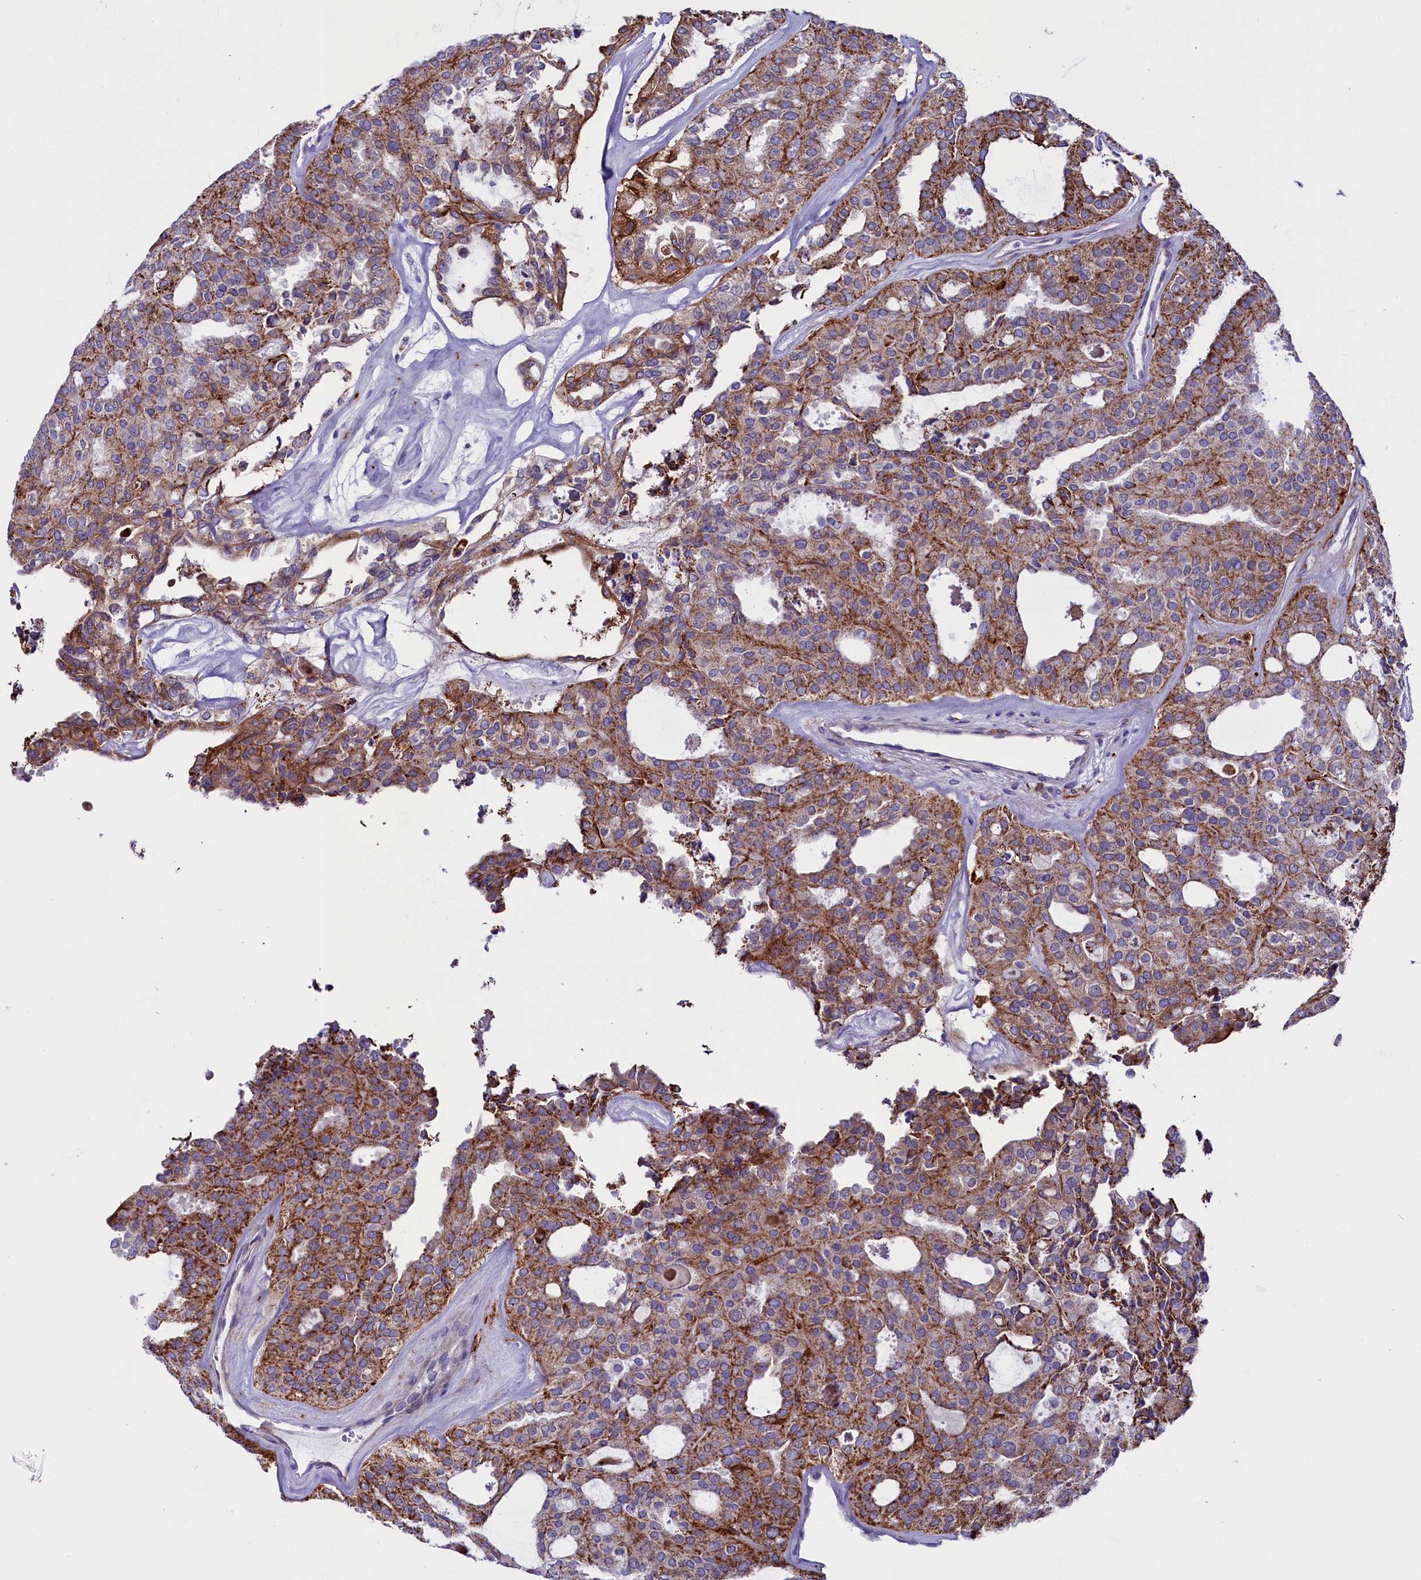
{"staining": {"intensity": "moderate", "quantity": ">75%", "location": "cytoplasmic/membranous"}, "tissue": "thyroid cancer", "cell_type": "Tumor cells", "image_type": "cancer", "snomed": [{"axis": "morphology", "description": "Follicular adenoma carcinoma, NOS"}, {"axis": "topography", "description": "Thyroid gland"}], "caption": "Immunohistochemistry staining of thyroid follicular adenoma carcinoma, which demonstrates medium levels of moderate cytoplasmic/membranous positivity in about >75% of tumor cells indicating moderate cytoplasmic/membranous protein expression. The staining was performed using DAB (3,3'-diaminobenzidine) (brown) for protein detection and nuclei were counterstained in hematoxylin (blue).", "gene": "IL20RA", "patient": {"sex": "male", "age": 75}}